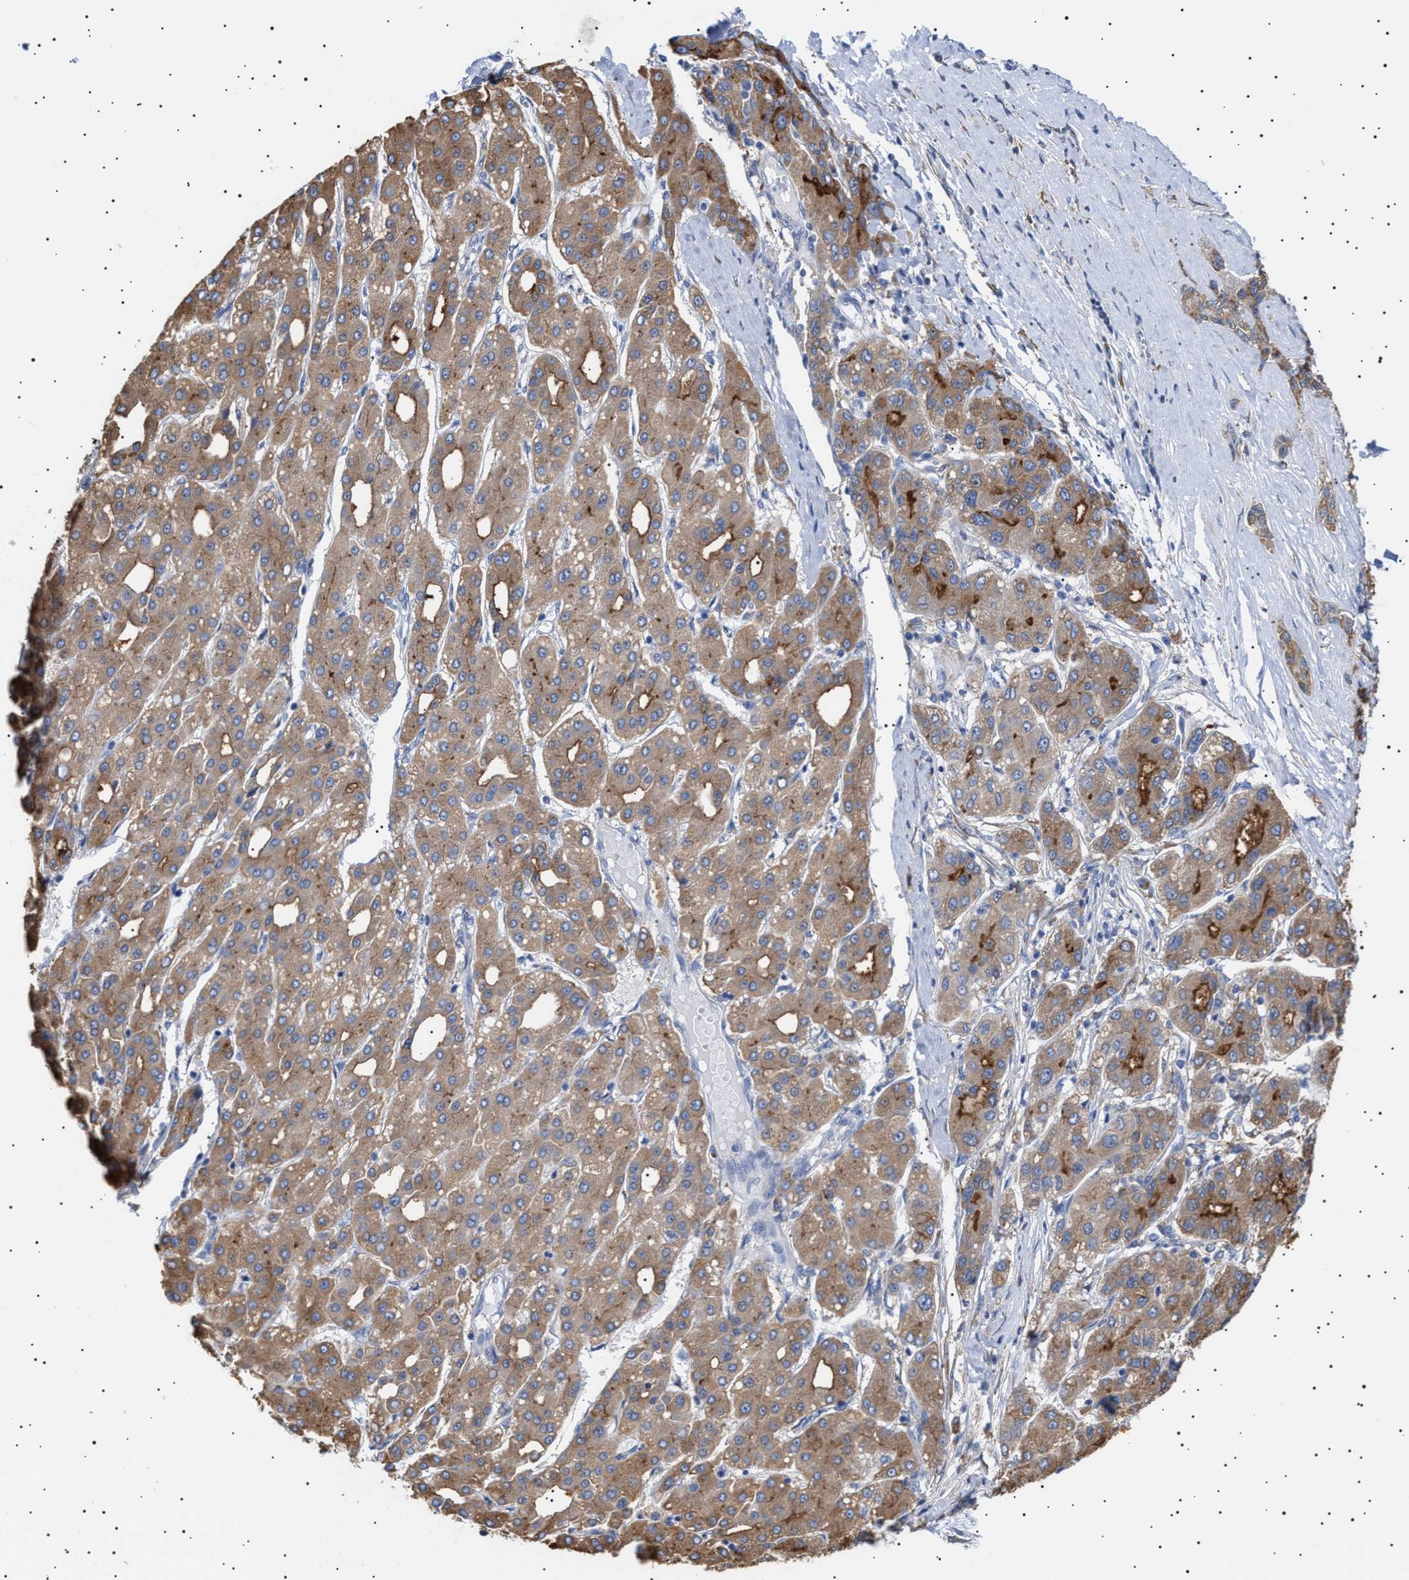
{"staining": {"intensity": "moderate", "quantity": ">75%", "location": "cytoplasmic/membranous"}, "tissue": "liver cancer", "cell_type": "Tumor cells", "image_type": "cancer", "snomed": [{"axis": "morphology", "description": "Carcinoma, Hepatocellular, NOS"}, {"axis": "topography", "description": "Liver"}], "caption": "Immunohistochemical staining of liver hepatocellular carcinoma displays moderate cytoplasmic/membranous protein staining in approximately >75% of tumor cells.", "gene": "ERCC6L2", "patient": {"sex": "male", "age": 65}}